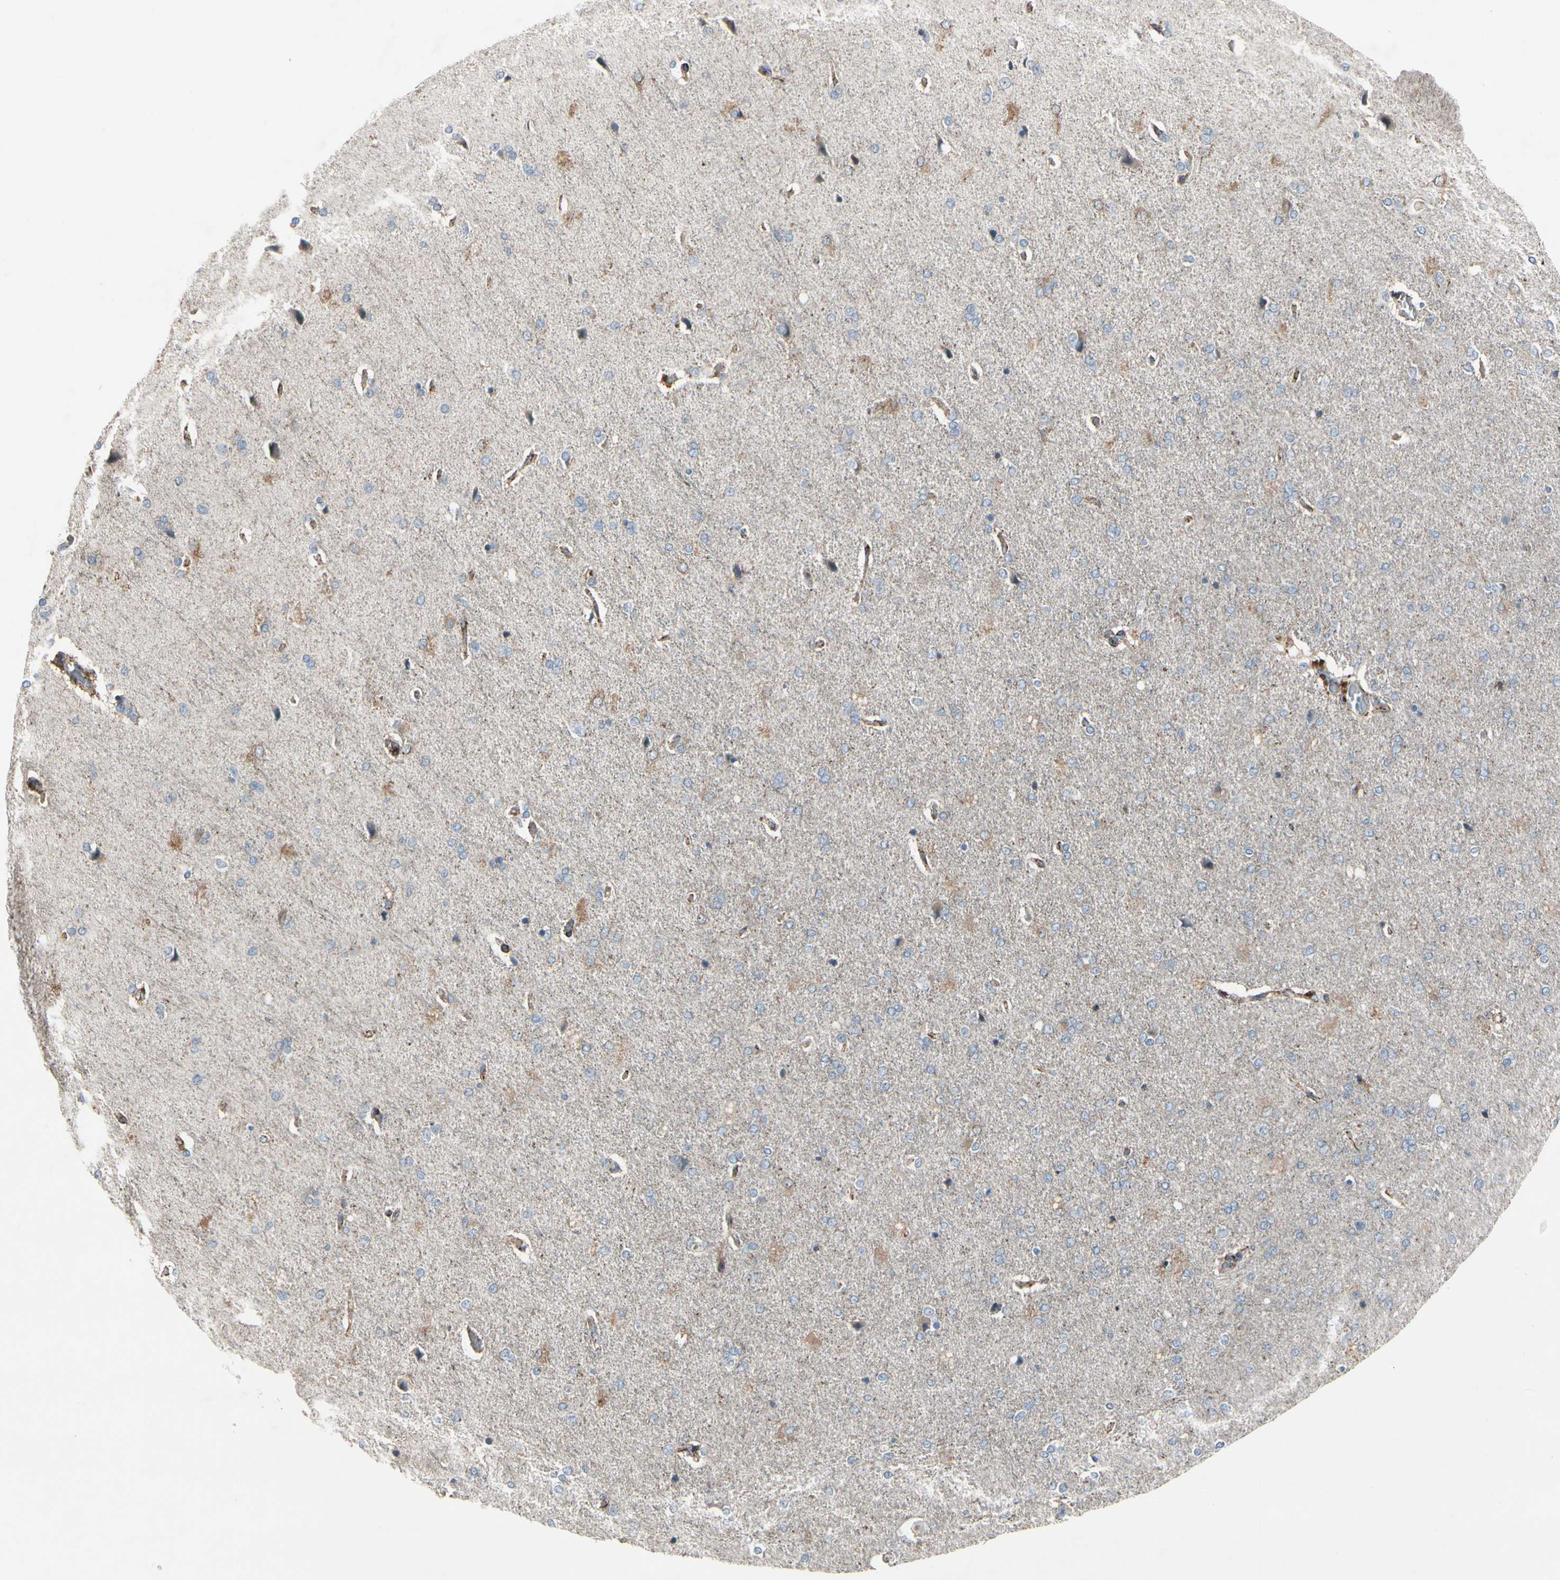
{"staining": {"intensity": "moderate", "quantity": "25%-75%", "location": "cytoplasmic/membranous"}, "tissue": "cerebral cortex", "cell_type": "Endothelial cells", "image_type": "normal", "snomed": [{"axis": "morphology", "description": "Normal tissue, NOS"}, {"axis": "topography", "description": "Cerebral cortex"}], "caption": "Immunohistochemistry (IHC) of benign cerebral cortex displays medium levels of moderate cytoplasmic/membranous positivity in approximately 25%-75% of endothelial cells. The staining is performed using DAB brown chromogen to label protein expression. The nuclei are counter-stained blue using hematoxylin.", "gene": "CPT1A", "patient": {"sex": "male", "age": 62}}